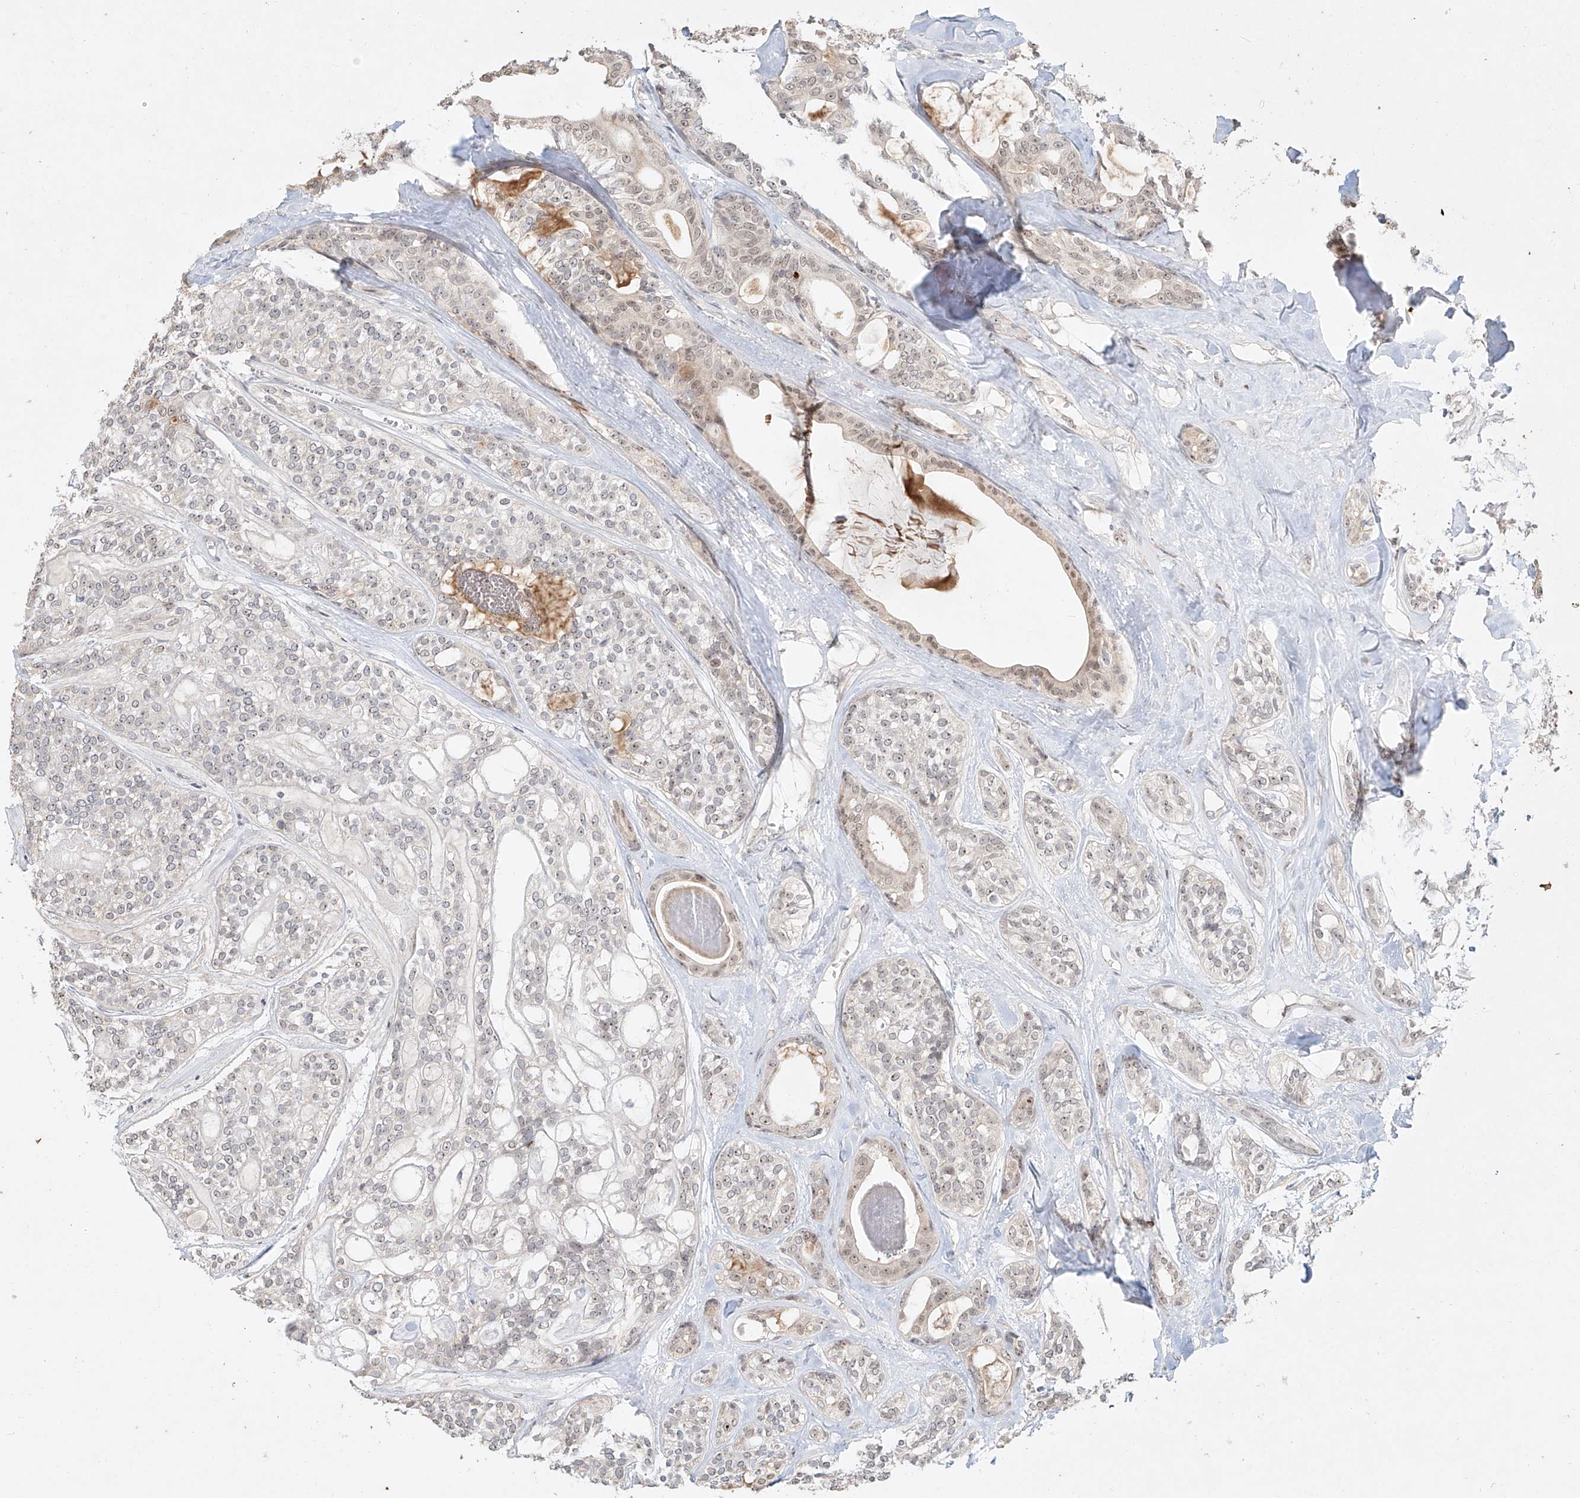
{"staining": {"intensity": "weak", "quantity": "25%-75%", "location": "nuclear"}, "tissue": "head and neck cancer", "cell_type": "Tumor cells", "image_type": "cancer", "snomed": [{"axis": "morphology", "description": "Adenocarcinoma, NOS"}, {"axis": "topography", "description": "Head-Neck"}], "caption": "Protein expression analysis of human head and neck cancer (adenocarcinoma) reveals weak nuclear expression in about 25%-75% of tumor cells.", "gene": "TASP1", "patient": {"sex": "male", "age": 66}}